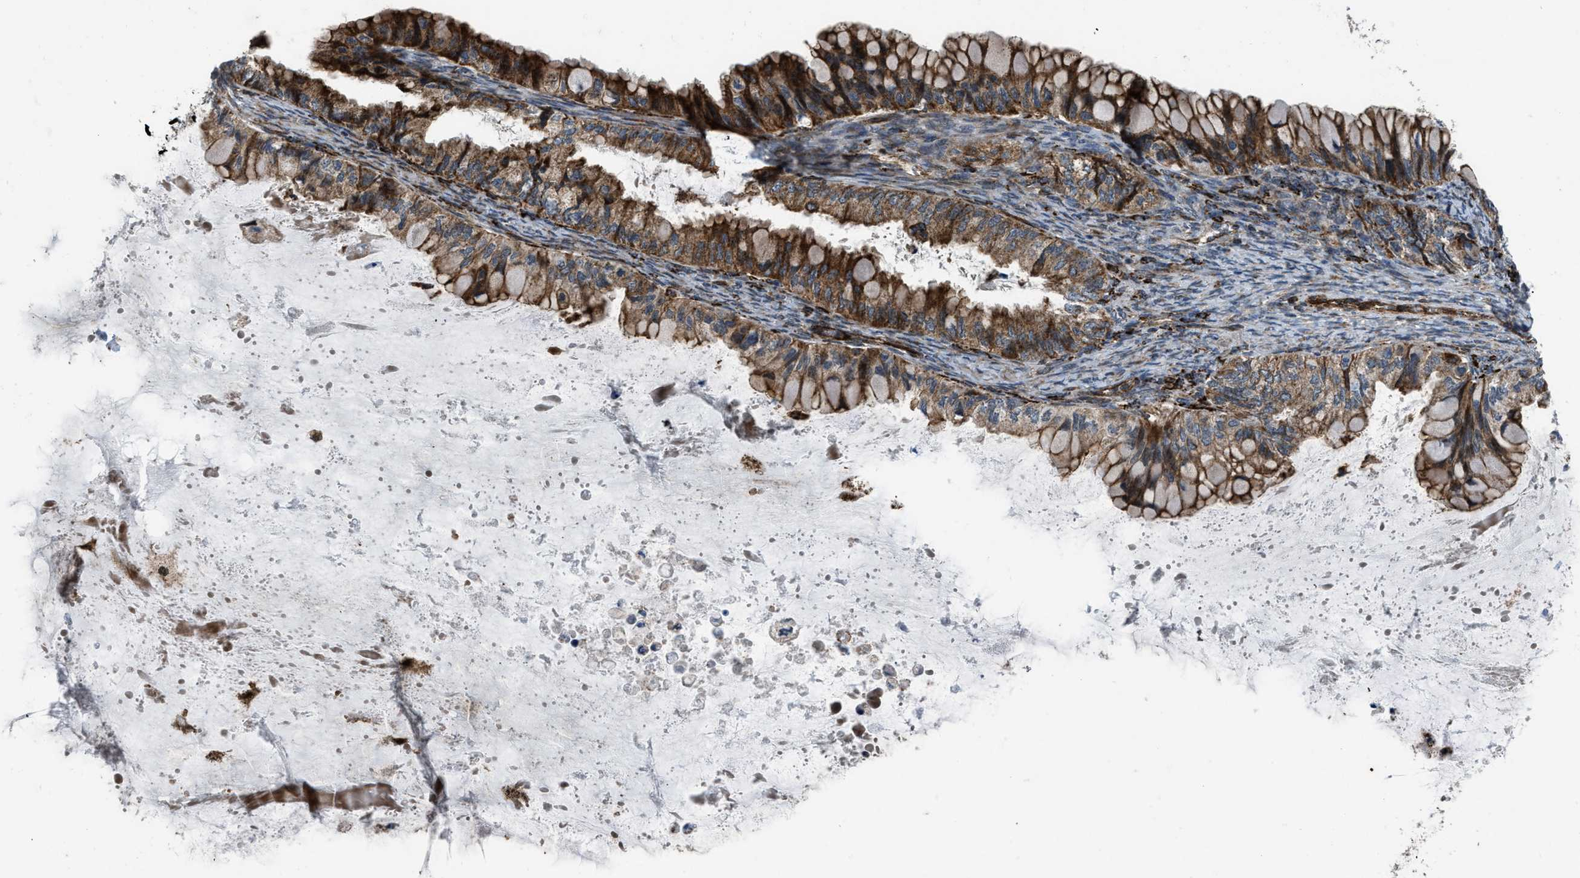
{"staining": {"intensity": "strong", "quantity": ">75%", "location": "cytoplasmic/membranous"}, "tissue": "ovarian cancer", "cell_type": "Tumor cells", "image_type": "cancer", "snomed": [{"axis": "morphology", "description": "Cystadenocarcinoma, mucinous, NOS"}, {"axis": "topography", "description": "Ovary"}], "caption": "Ovarian cancer (mucinous cystadenocarcinoma) tissue reveals strong cytoplasmic/membranous expression in approximately >75% of tumor cells The staining is performed using DAB brown chromogen to label protein expression. The nuclei are counter-stained blue using hematoxylin.", "gene": "GSDME", "patient": {"sex": "female", "age": 80}}